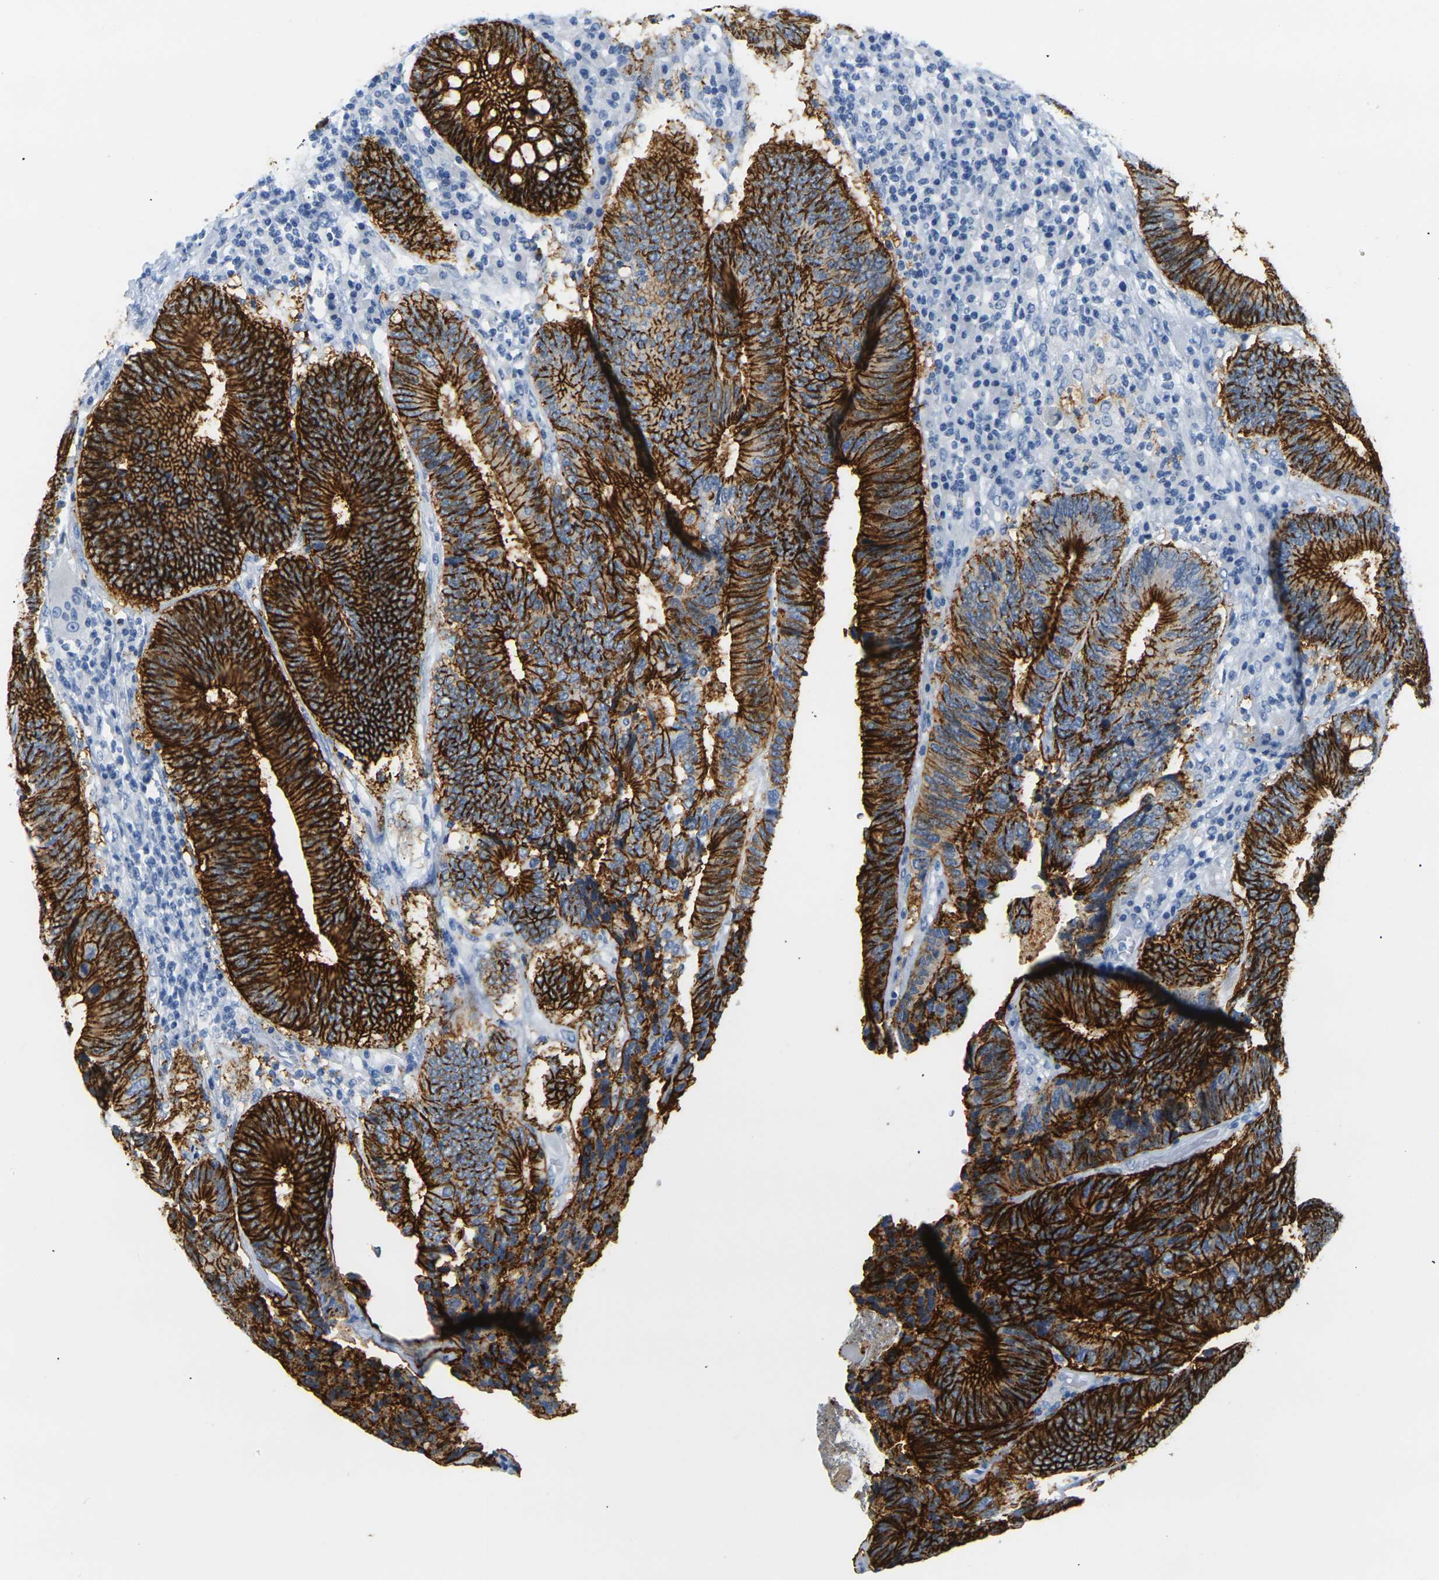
{"staining": {"intensity": "strong", "quantity": ">75%", "location": "cytoplasmic/membranous"}, "tissue": "colorectal cancer", "cell_type": "Tumor cells", "image_type": "cancer", "snomed": [{"axis": "morphology", "description": "Adenocarcinoma, NOS"}, {"axis": "topography", "description": "Colon"}], "caption": "Colorectal cancer (adenocarcinoma) stained with IHC reveals strong cytoplasmic/membranous positivity in about >75% of tumor cells. Immunohistochemistry (ihc) stains the protein in brown and the nuclei are stained blue.", "gene": "CLDN7", "patient": {"sex": "female", "age": 78}}